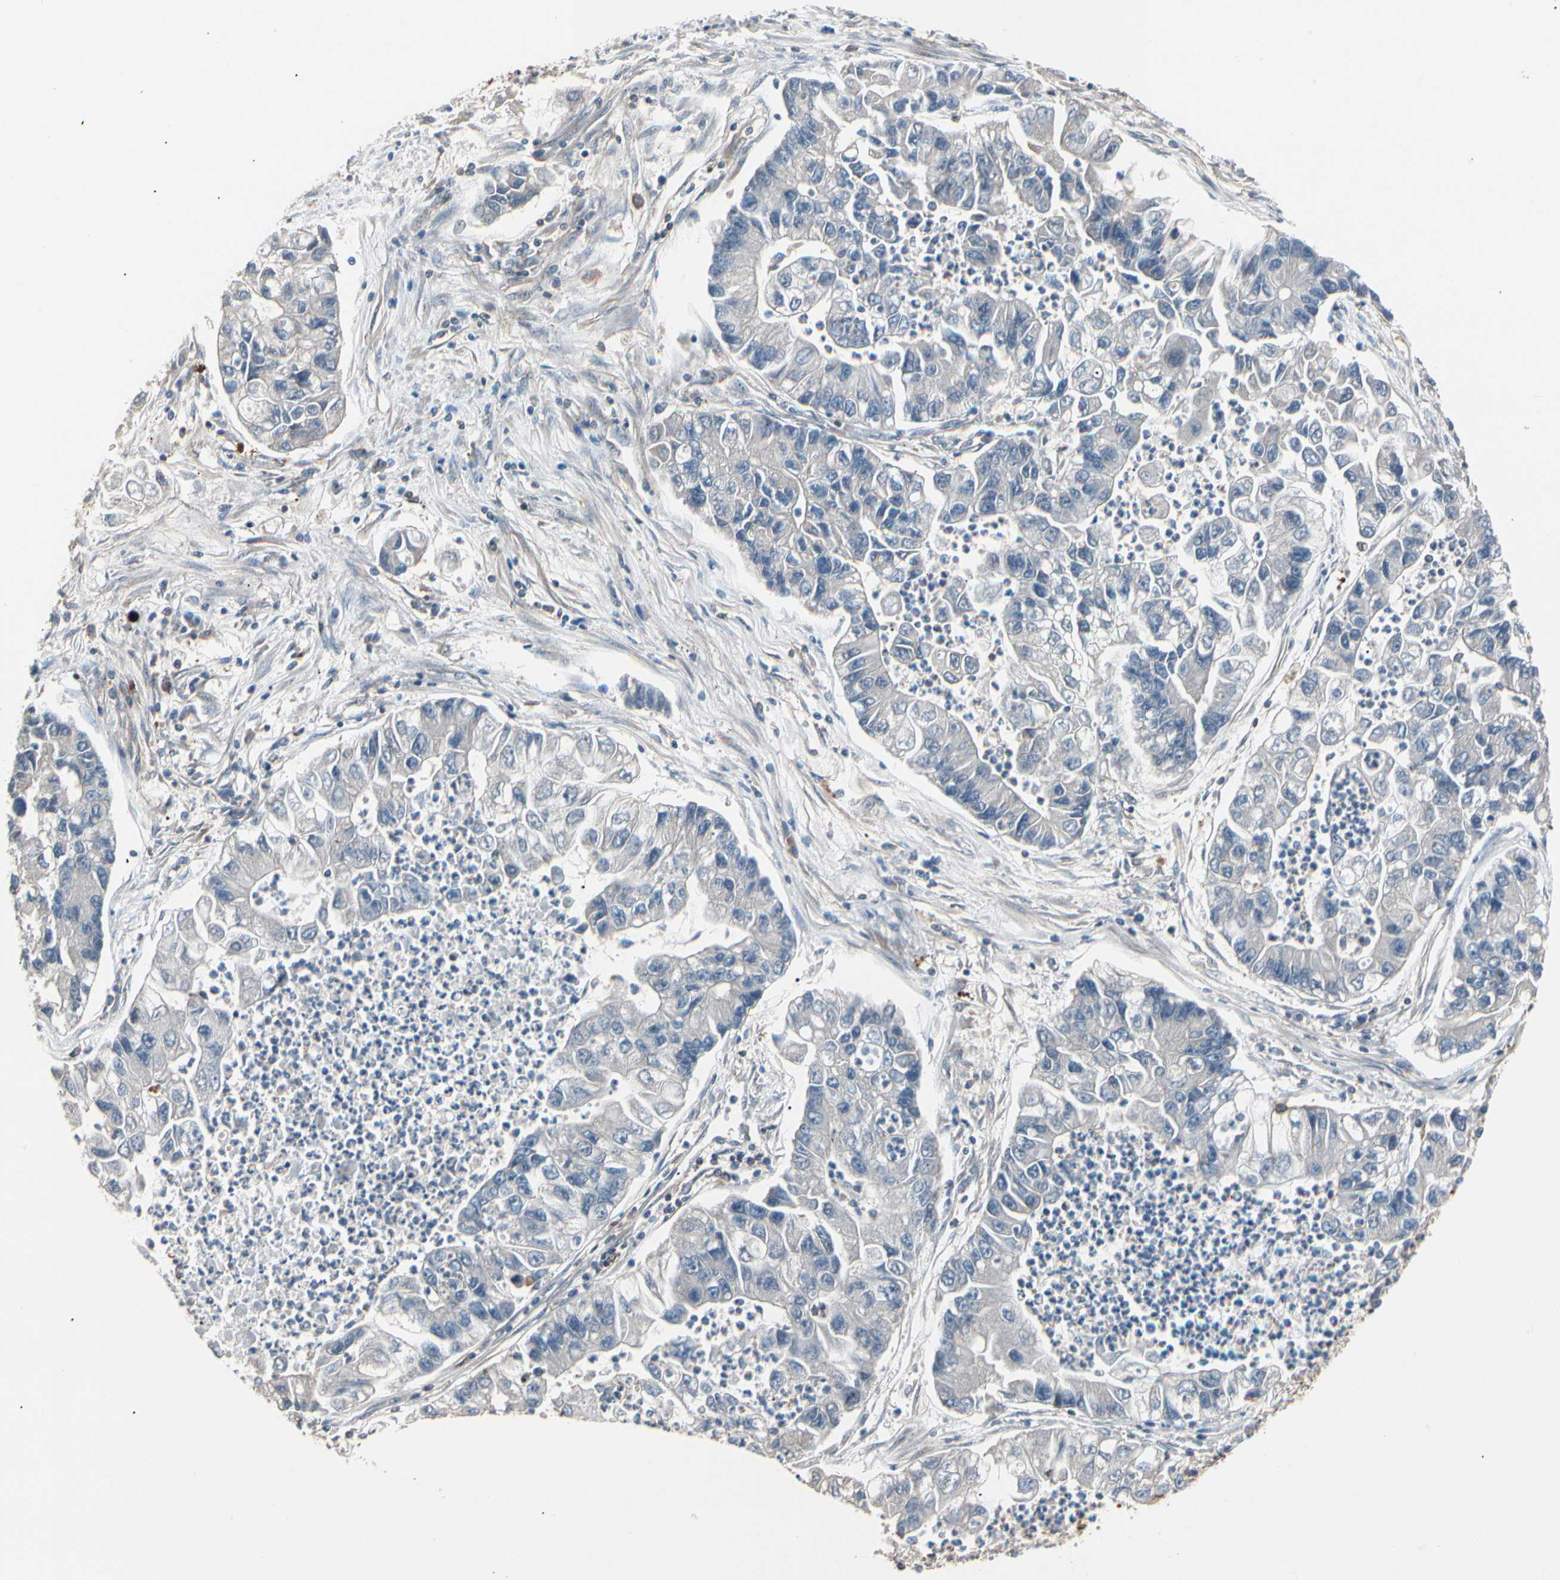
{"staining": {"intensity": "weak", "quantity": "<25%", "location": "cytoplasmic/membranous"}, "tissue": "lung cancer", "cell_type": "Tumor cells", "image_type": "cancer", "snomed": [{"axis": "morphology", "description": "Adenocarcinoma, NOS"}, {"axis": "topography", "description": "Lung"}], "caption": "A high-resolution photomicrograph shows IHC staining of adenocarcinoma (lung), which demonstrates no significant staining in tumor cells.", "gene": "MAPK13", "patient": {"sex": "female", "age": 51}}